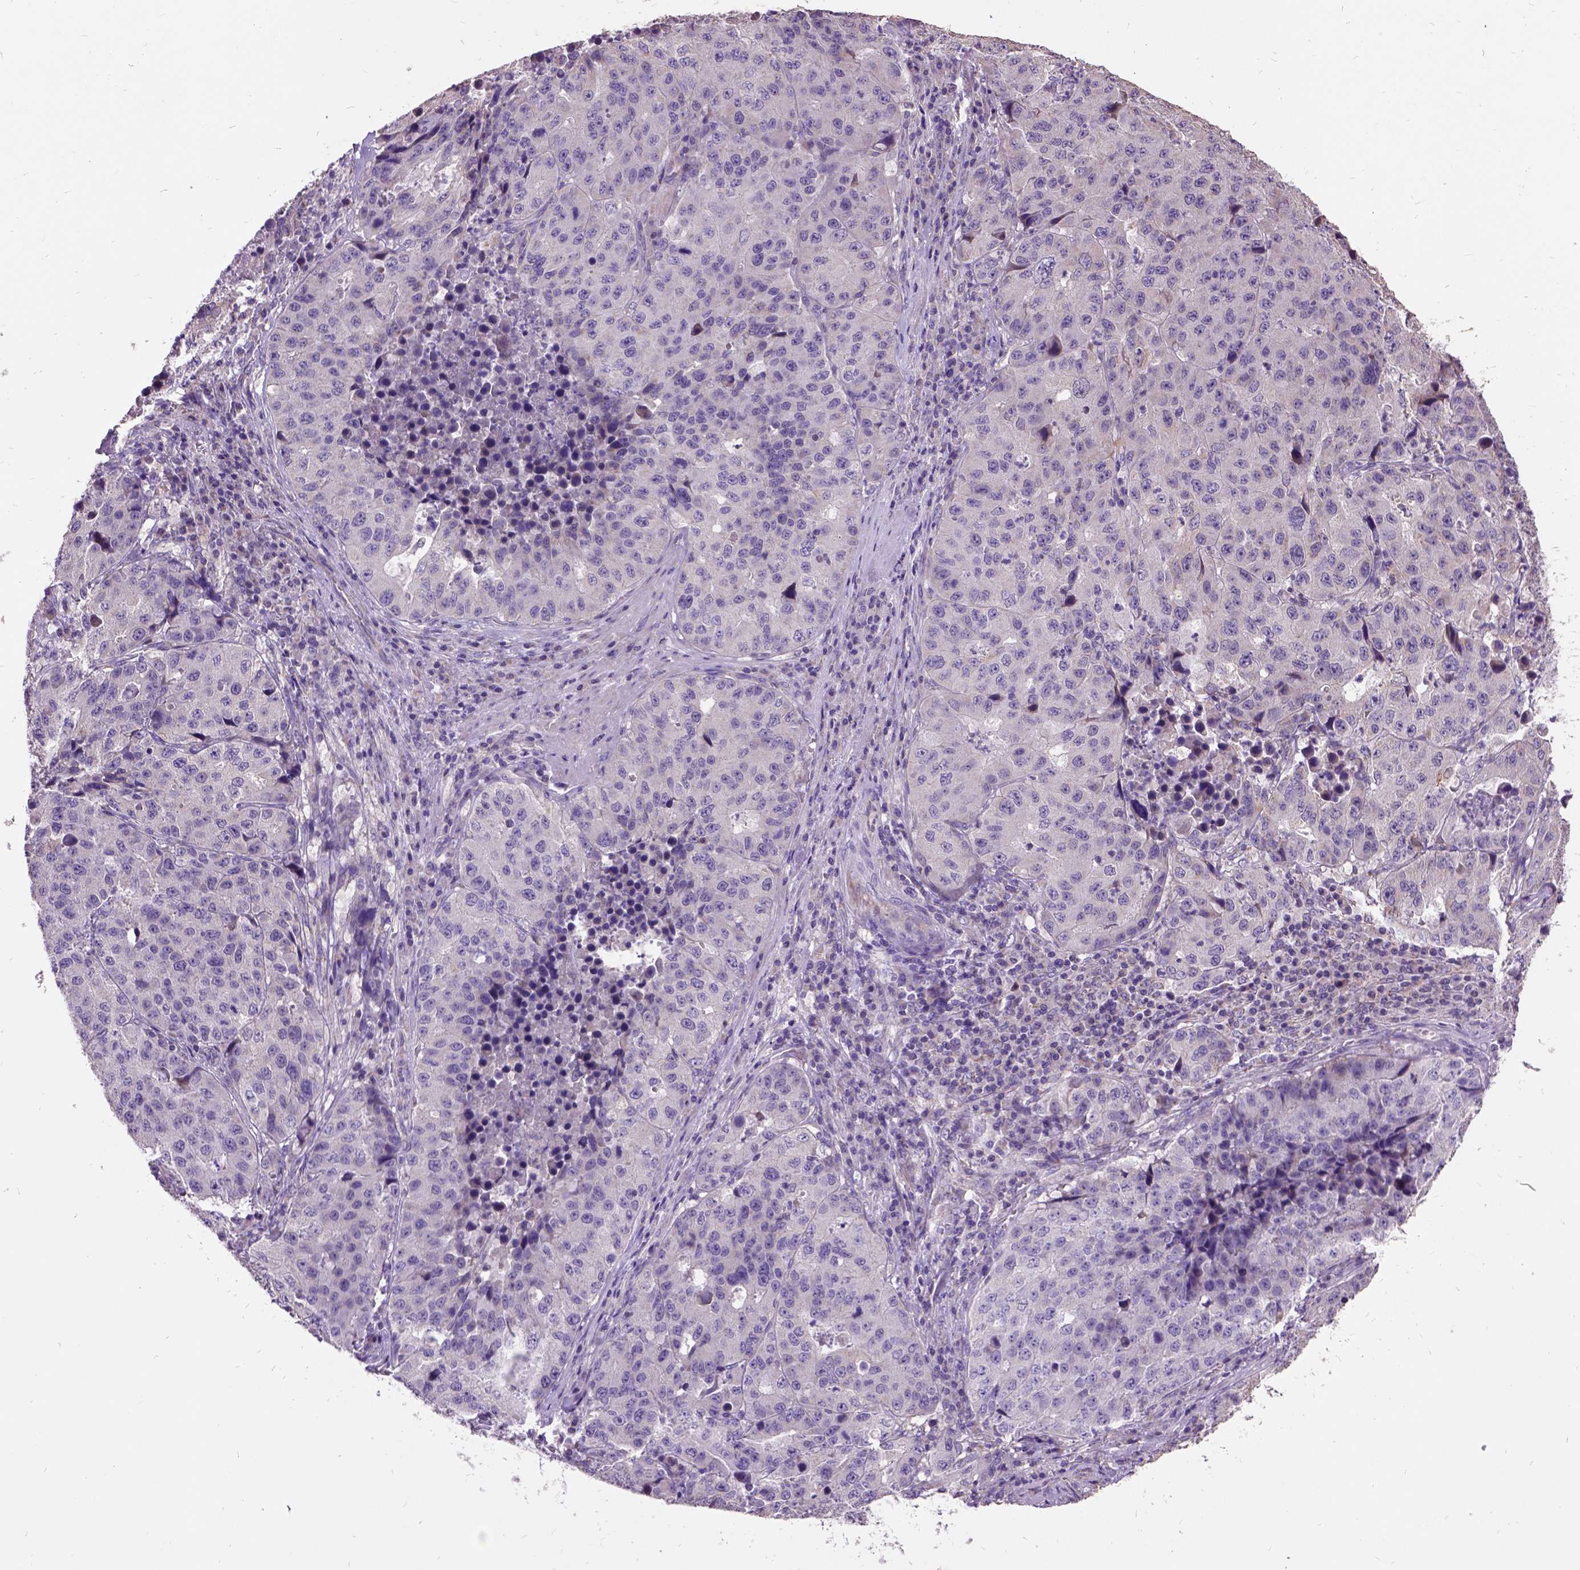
{"staining": {"intensity": "negative", "quantity": "none", "location": "none"}, "tissue": "stomach cancer", "cell_type": "Tumor cells", "image_type": "cancer", "snomed": [{"axis": "morphology", "description": "Adenocarcinoma, NOS"}, {"axis": "topography", "description": "Stomach"}], "caption": "Human stomach cancer stained for a protein using immunohistochemistry (IHC) demonstrates no staining in tumor cells.", "gene": "DQX1", "patient": {"sex": "male", "age": 71}}